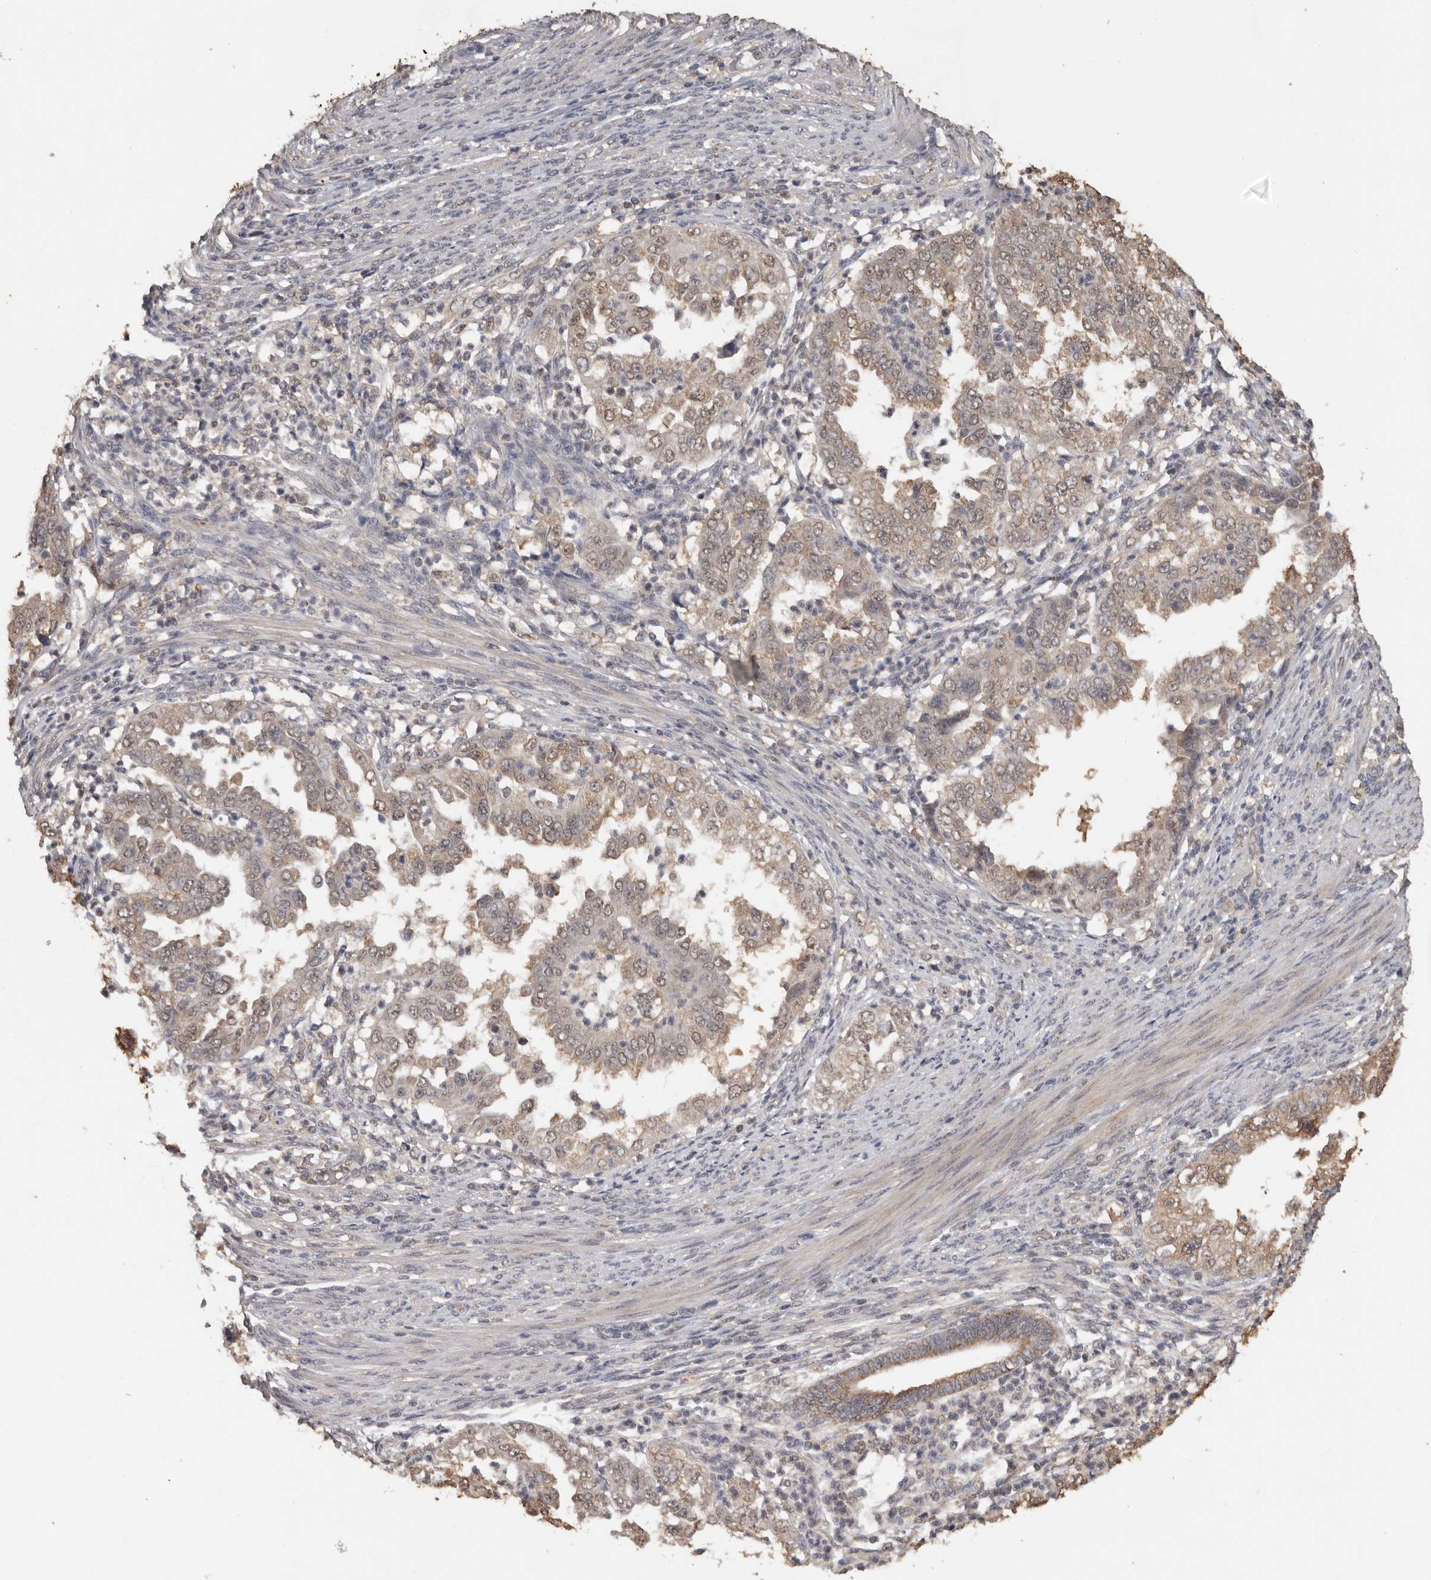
{"staining": {"intensity": "weak", "quantity": "<25%", "location": "cytoplasmic/membranous"}, "tissue": "endometrial cancer", "cell_type": "Tumor cells", "image_type": "cancer", "snomed": [{"axis": "morphology", "description": "Adenocarcinoma, NOS"}, {"axis": "topography", "description": "Endometrium"}], "caption": "IHC of human endometrial cancer (adenocarcinoma) displays no staining in tumor cells.", "gene": "MTF1", "patient": {"sex": "female", "age": 85}}